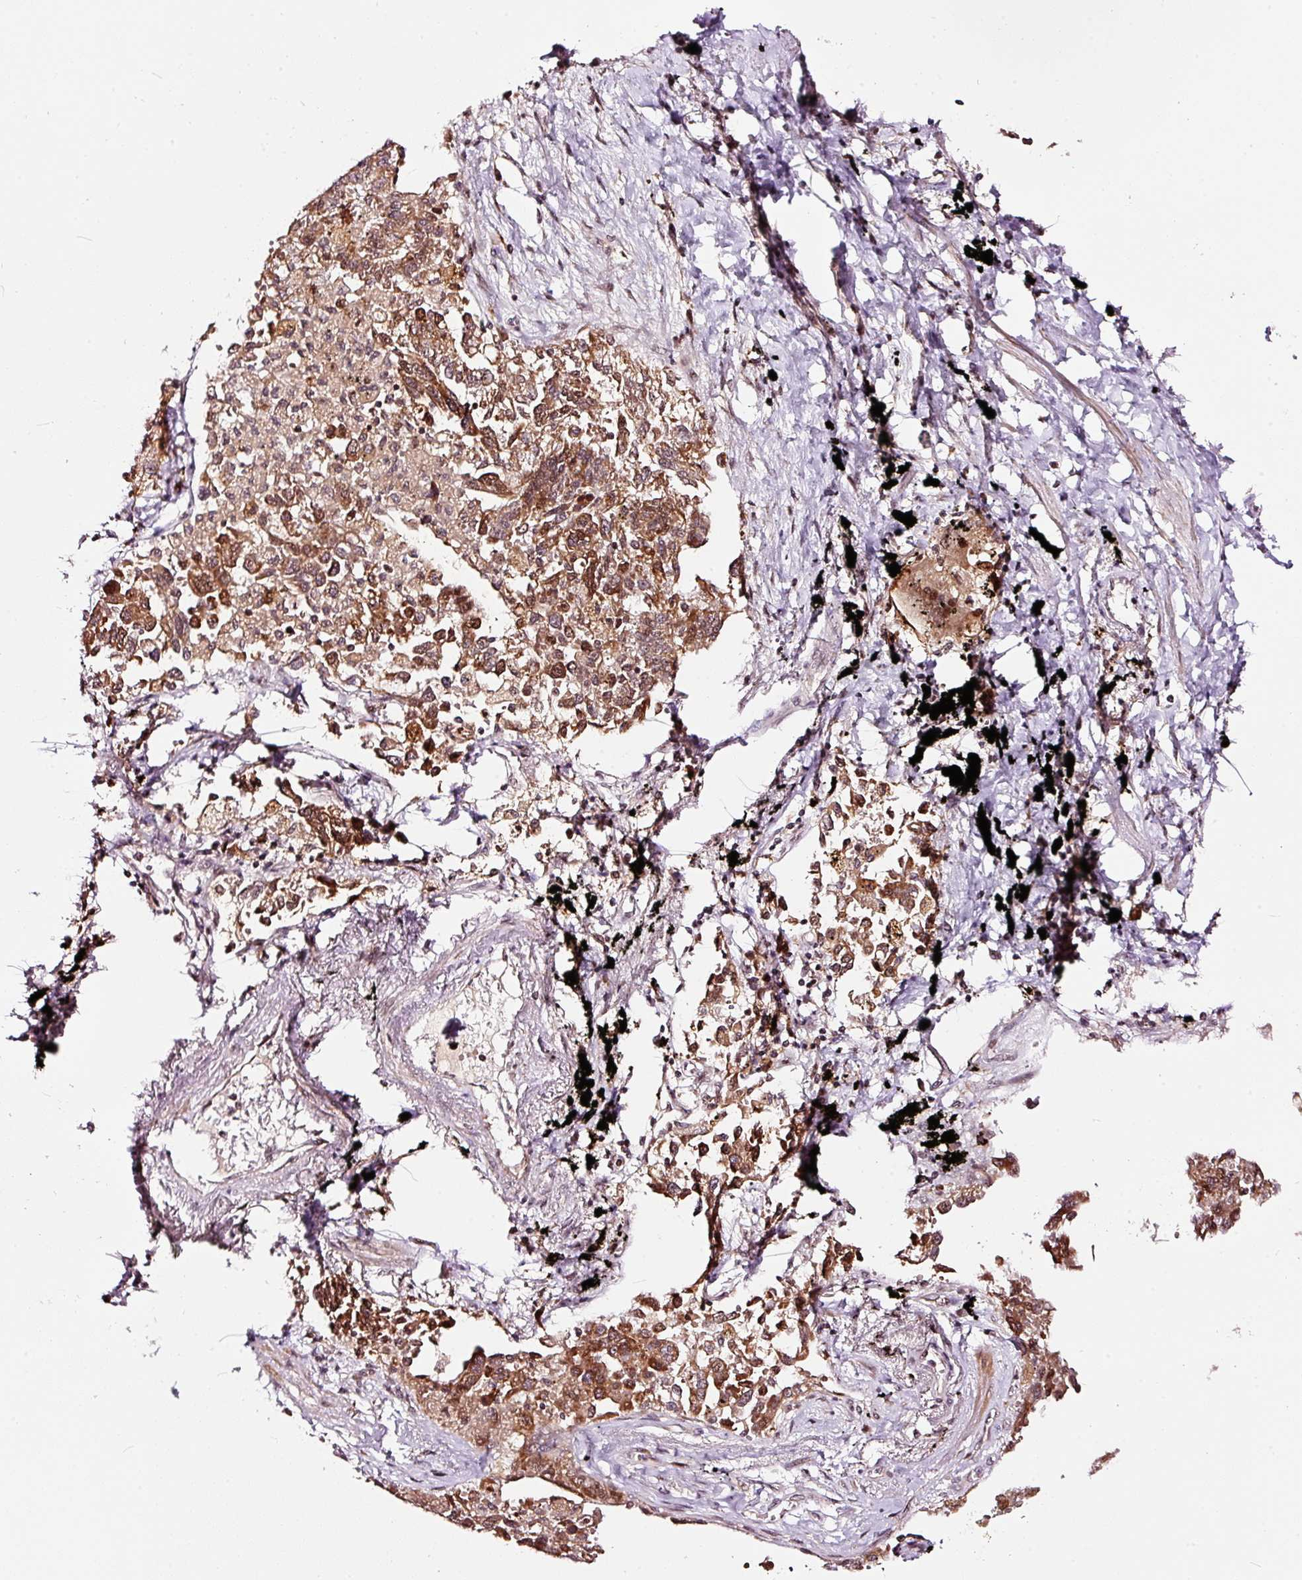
{"staining": {"intensity": "moderate", "quantity": ">75%", "location": "cytoplasmic/membranous,nuclear"}, "tissue": "lung cancer", "cell_type": "Tumor cells", "image_type": "cancer", "snomed": [{"axis": "morphology", "description": "Adenocarcinoma, NOS"}, {"axis": "topography", "description": "Lung"}], "caption": "A medium amount of moderate cytoplasmic/membranous and nuclear positivity is seen in about >75% of tumor cells in lung cancer (adenocarcinoma) tissue.", "gene": "RFC4", "patient": {"sex": "male", "age": 67}}